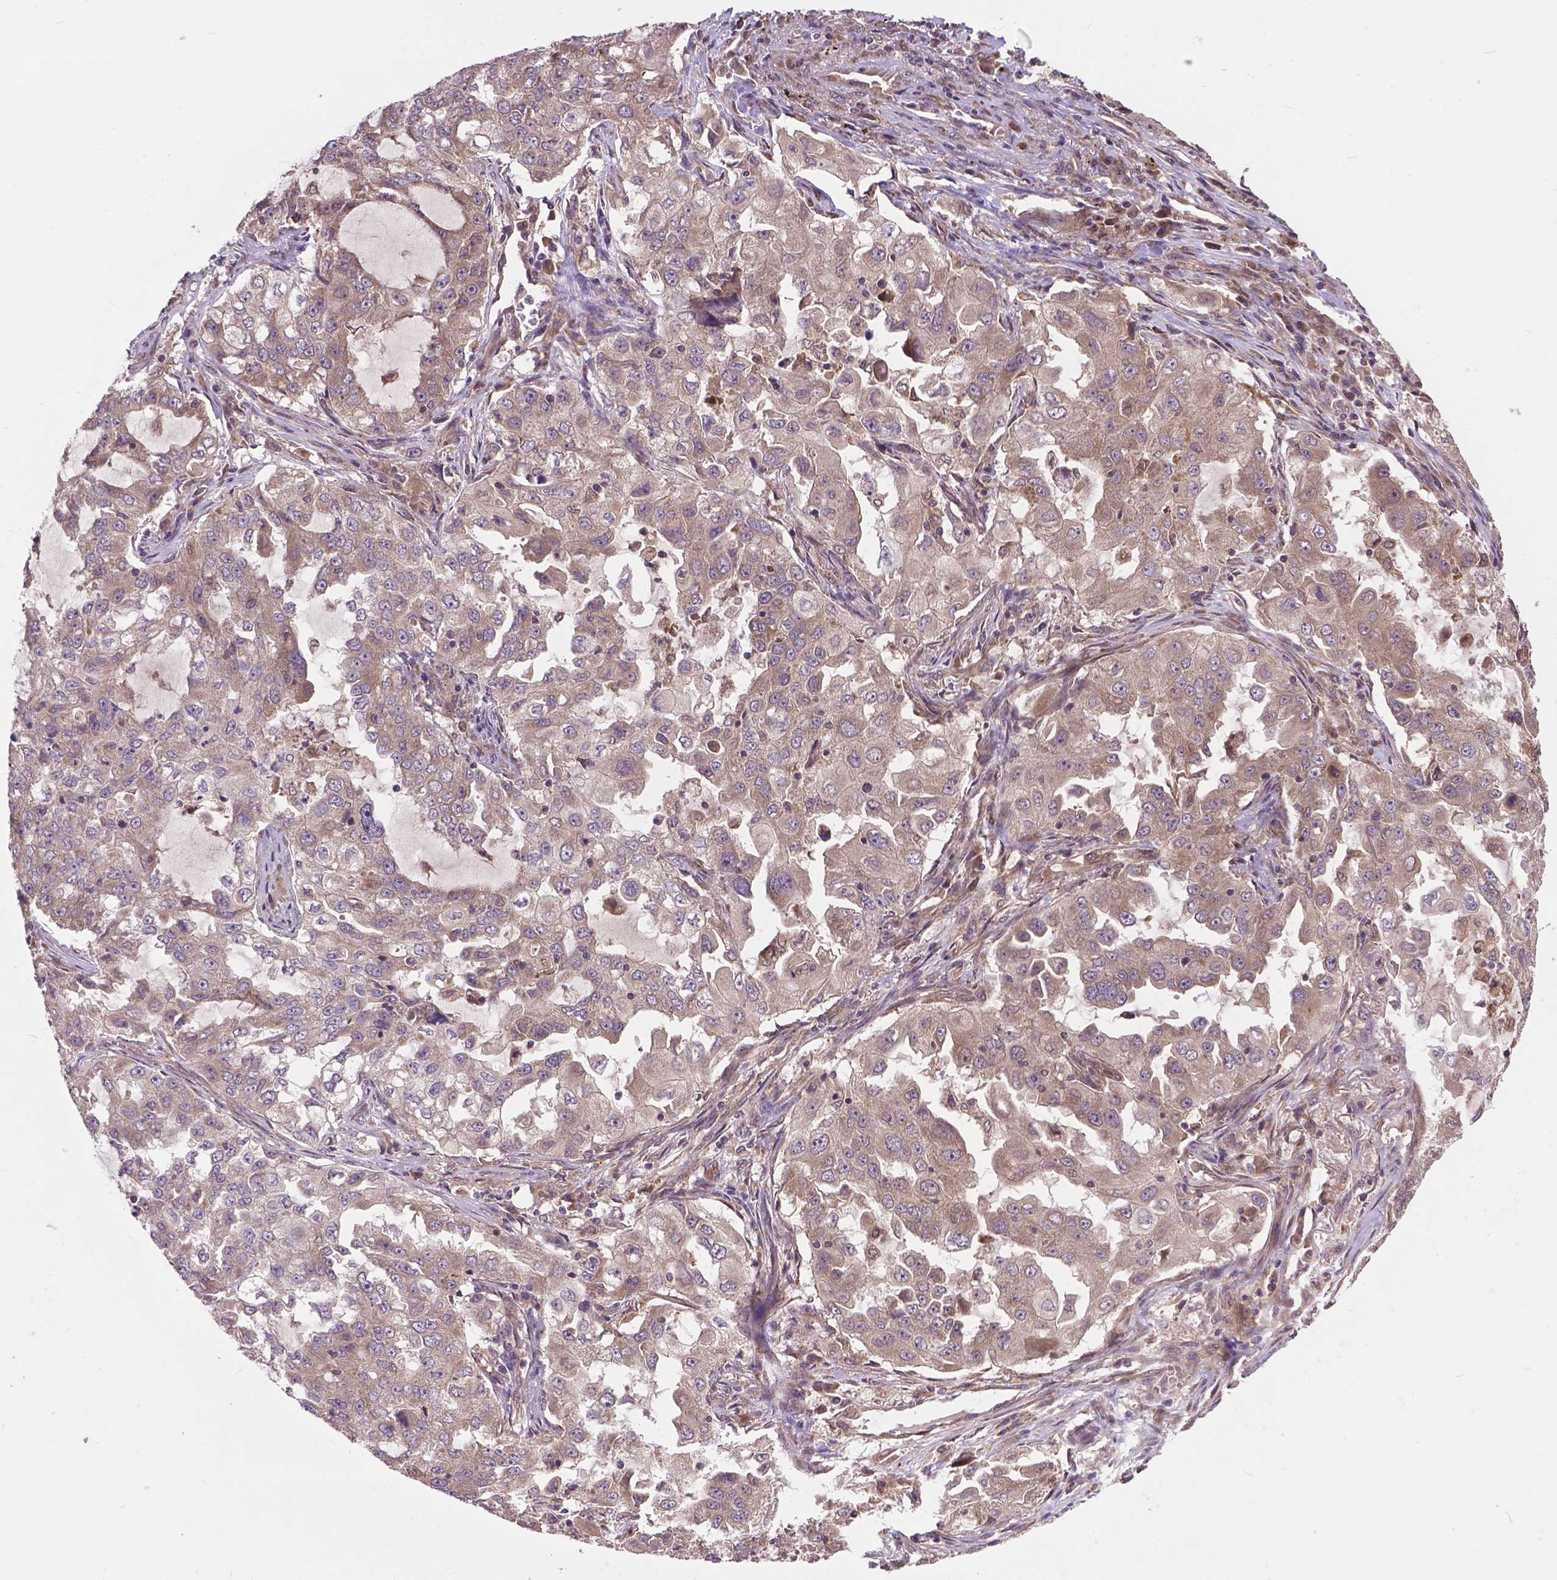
{"staining": {"intensity": "weak", "quantity": ">75%", "location": "cytoplasmic/membranous"}, "tissue": "lung cancer", "cell_type": "Tumor cells", "image_type": "cancer", "snomed": [{"axis": "morphology", "description": "Adenocarcinoma, NOS"}, {"axis": "topography", "description": "Lung"}], "caption": "This photomicrograph demonstrates lung cancer stained with immunohistochemistry to label a protein in brown. The cytoplasmic/membranous of tumor cells show weak positivity for the protein. Nuclei are counter-stained blue.", "gene": "ZNF616", "patient": {"sex": "female", "age": 61}}